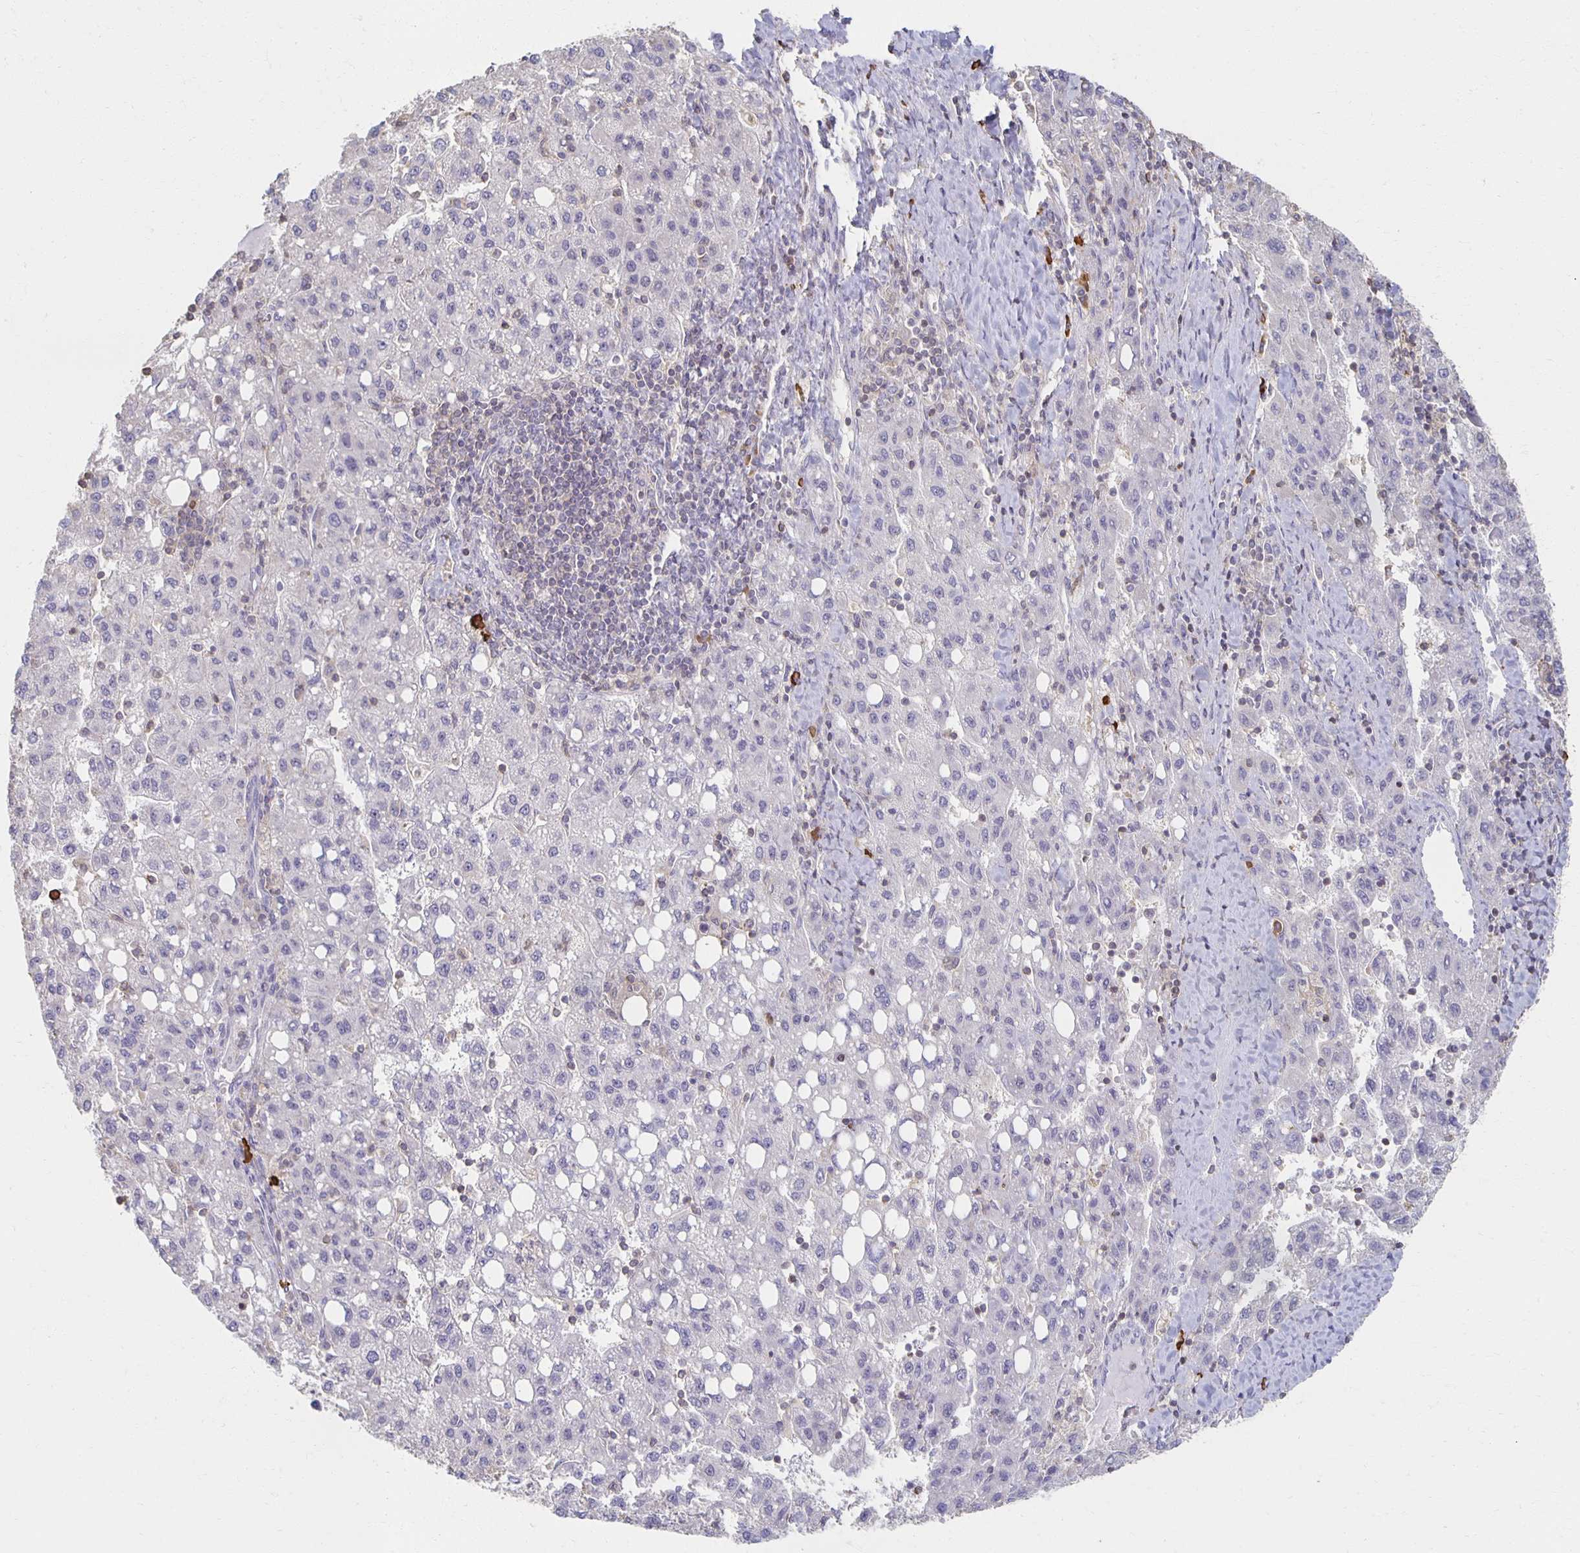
{"staining": {"intensity": "negative", "quantity": "none", "location": "none"}, "tissue": "liver cancer", "cell_type": "Tumor cells", "image_type": "cancer", "snomed": [{"axis": "morphology", "description": "Carcinoma, Hepatocellular, NOS"}, {"axis": "topography", "description": "Liver"}], "caption": "The histopathology image reveals no staining of tumor cells in liver hepatocellular carcinoma.", "gene": "ZNF692", "patient": {"sex": "female", "age": 82}}